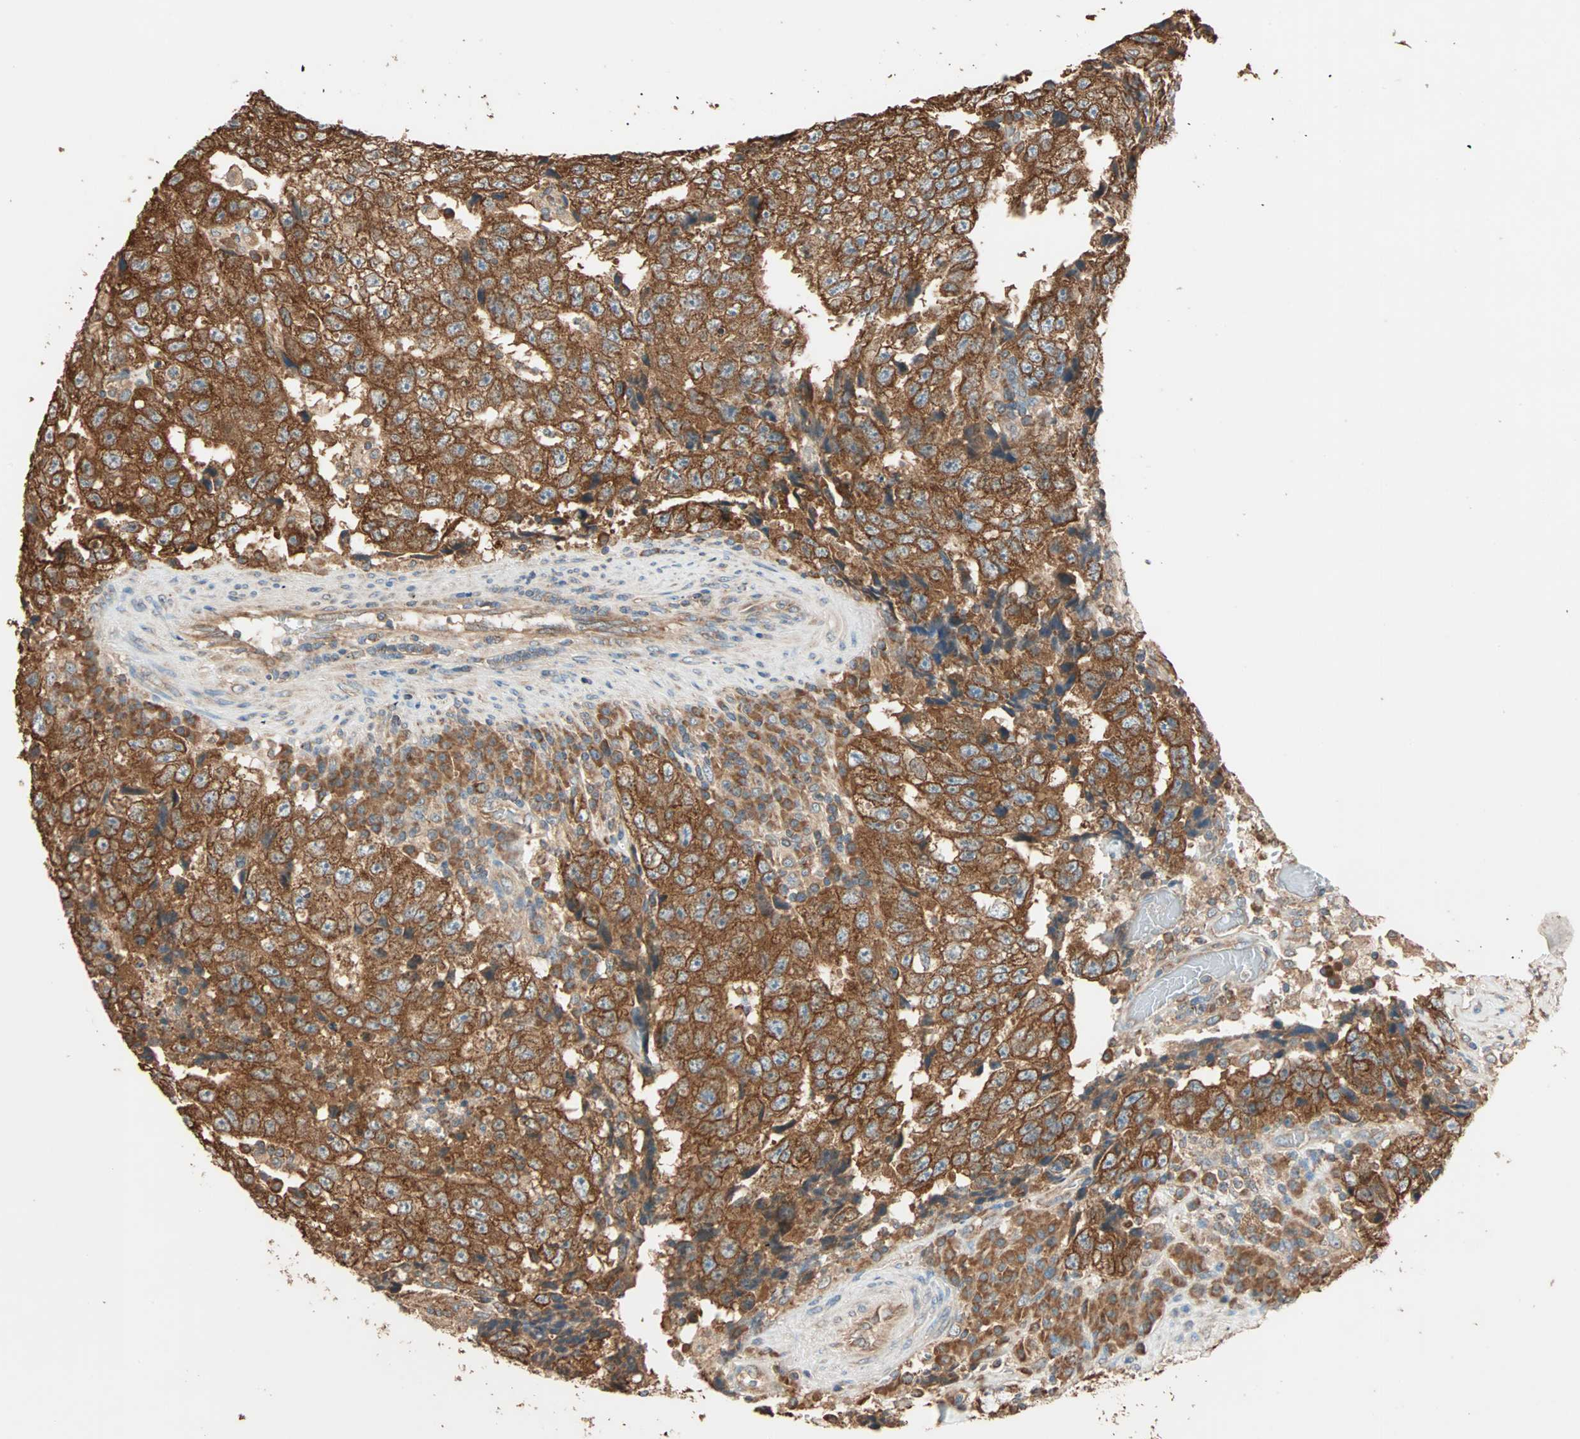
{"staining": {"intensity": "strong", "quantity": ">75%", "location": "cytoplasmic/membranous"}, "tissue": "testis cancer", "cell_type": "Tumor cells", "image_type": "cancer", "snomed": [{"axis": "morphology", "description": "Necrosis, NOS"}, {"axis": "morphology", "description": "Carcinoma, Embryonal, NOS"}, {"axis": "topography", "description": "Testis"}], "caption": "The photomicrograph reveals immunohistochemical staining of testis embryonal carcinoma. There is strong cytoplasmic/membranous positivity is present in approximately >75% of tumor cells. The staining is performed using DAB (3,3'-diaminobenzidine) brown chromogen to label protein expression. The nuclei are counter-stained blue using hematoxylin.", "gene": "EIF4G2", "patient": {"sex": "male", "age": 19}}